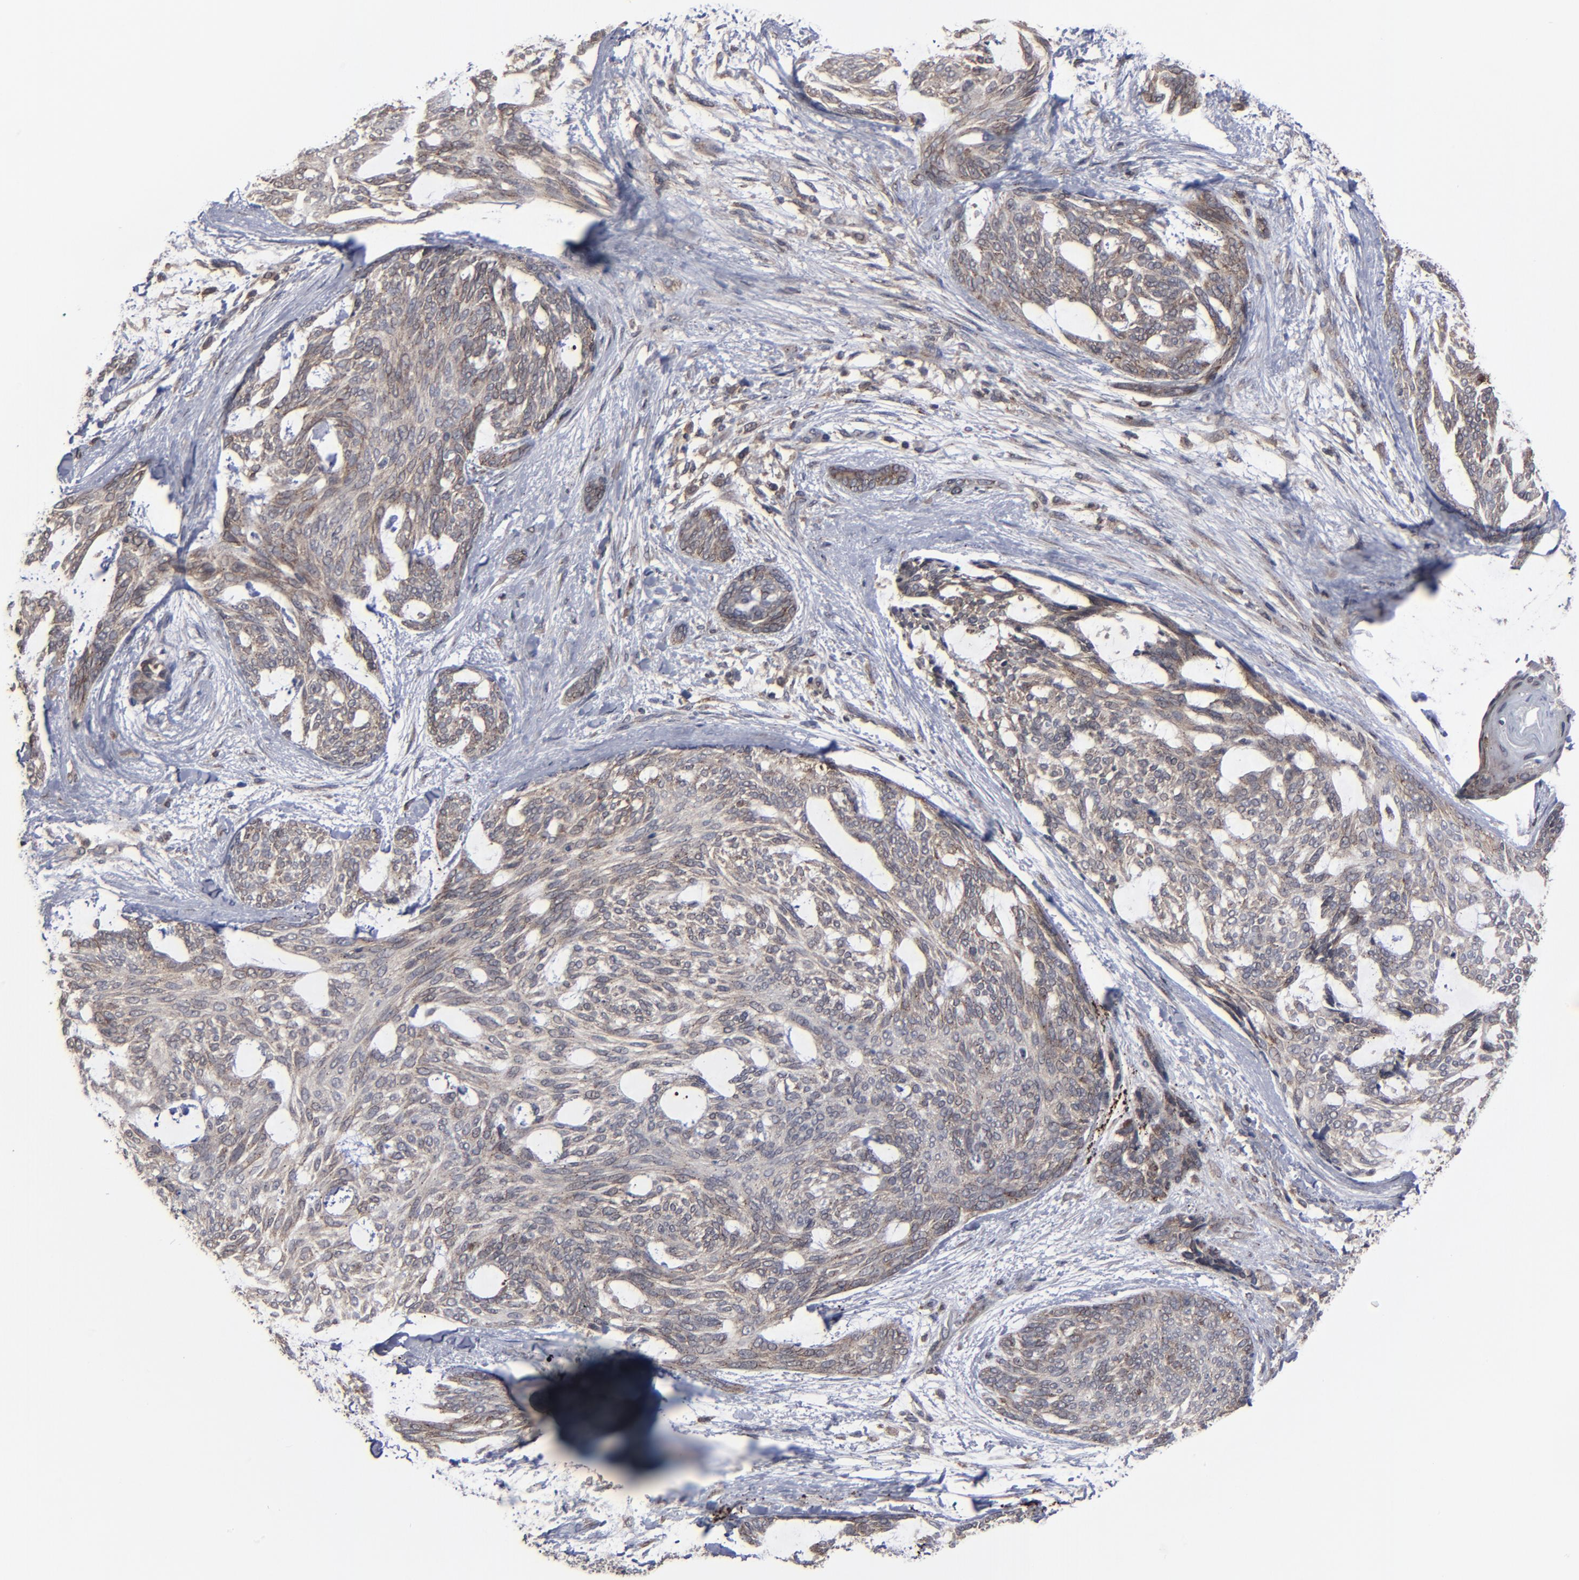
{"staining": {"intensity": "moderate", "quantity": ">75%", "location": "cytoplasmic/membranous"}, "tissue": "skin cancer", "cell_type": "Tumor cells", "image_type": "cancer", "snomed": [{"axis": "morphology", "description": "Normal tissue, NOS"}, {"axis": "morphology", "description": "Basal cell carcinoma"}, {"axis": "topography", "description": "Skin"}], "caption": "Approximately >75% of tumor cells in human skin basal cell carcinoma show moderate cytoplasmic/membranous protein staining as visualized by brown immunohistochemical staining.", "gene": "KIAA2026", "patient": {"sex": "female", "age": 71}}